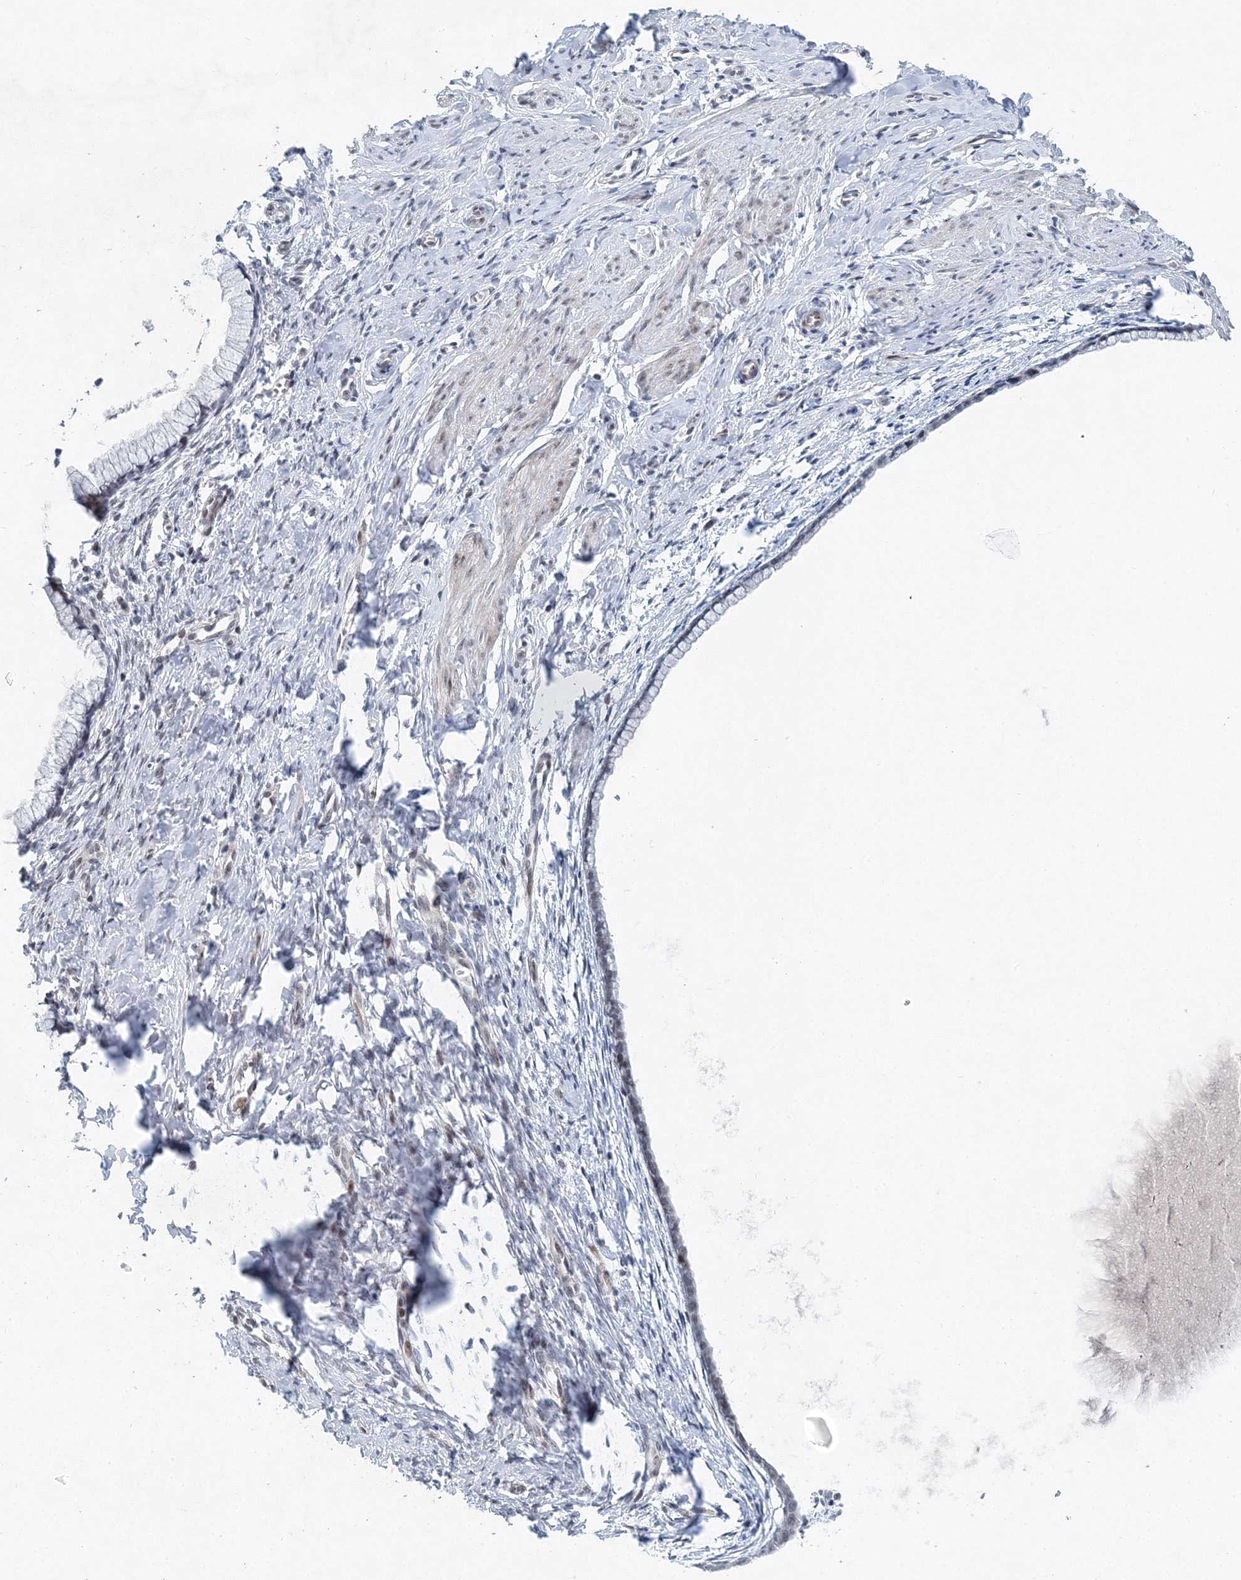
{"staining": {"intensity": "weak", "quantity": "<25%", "location": "cytoplasmic/membranous"}, "tissue": "cervix", "cell_type": "Glandular cells", "image_type": "normal", "snomed": [{"axis": "morphology", "description": "Normal tissue, NOS"}, {"axis": "topography", "description": "Cervix"}], "caption": "DAB (3,3'-diaminobenzidine) immunohistochemical staining of normal cervix exhibits no significant staining in glandular cells. (DAB (3,3'-diaminobenzidine) immunohistochemistry, high magnification).", "gene": "UIMC1", "patient": {"sex": "female", "age": 75}}